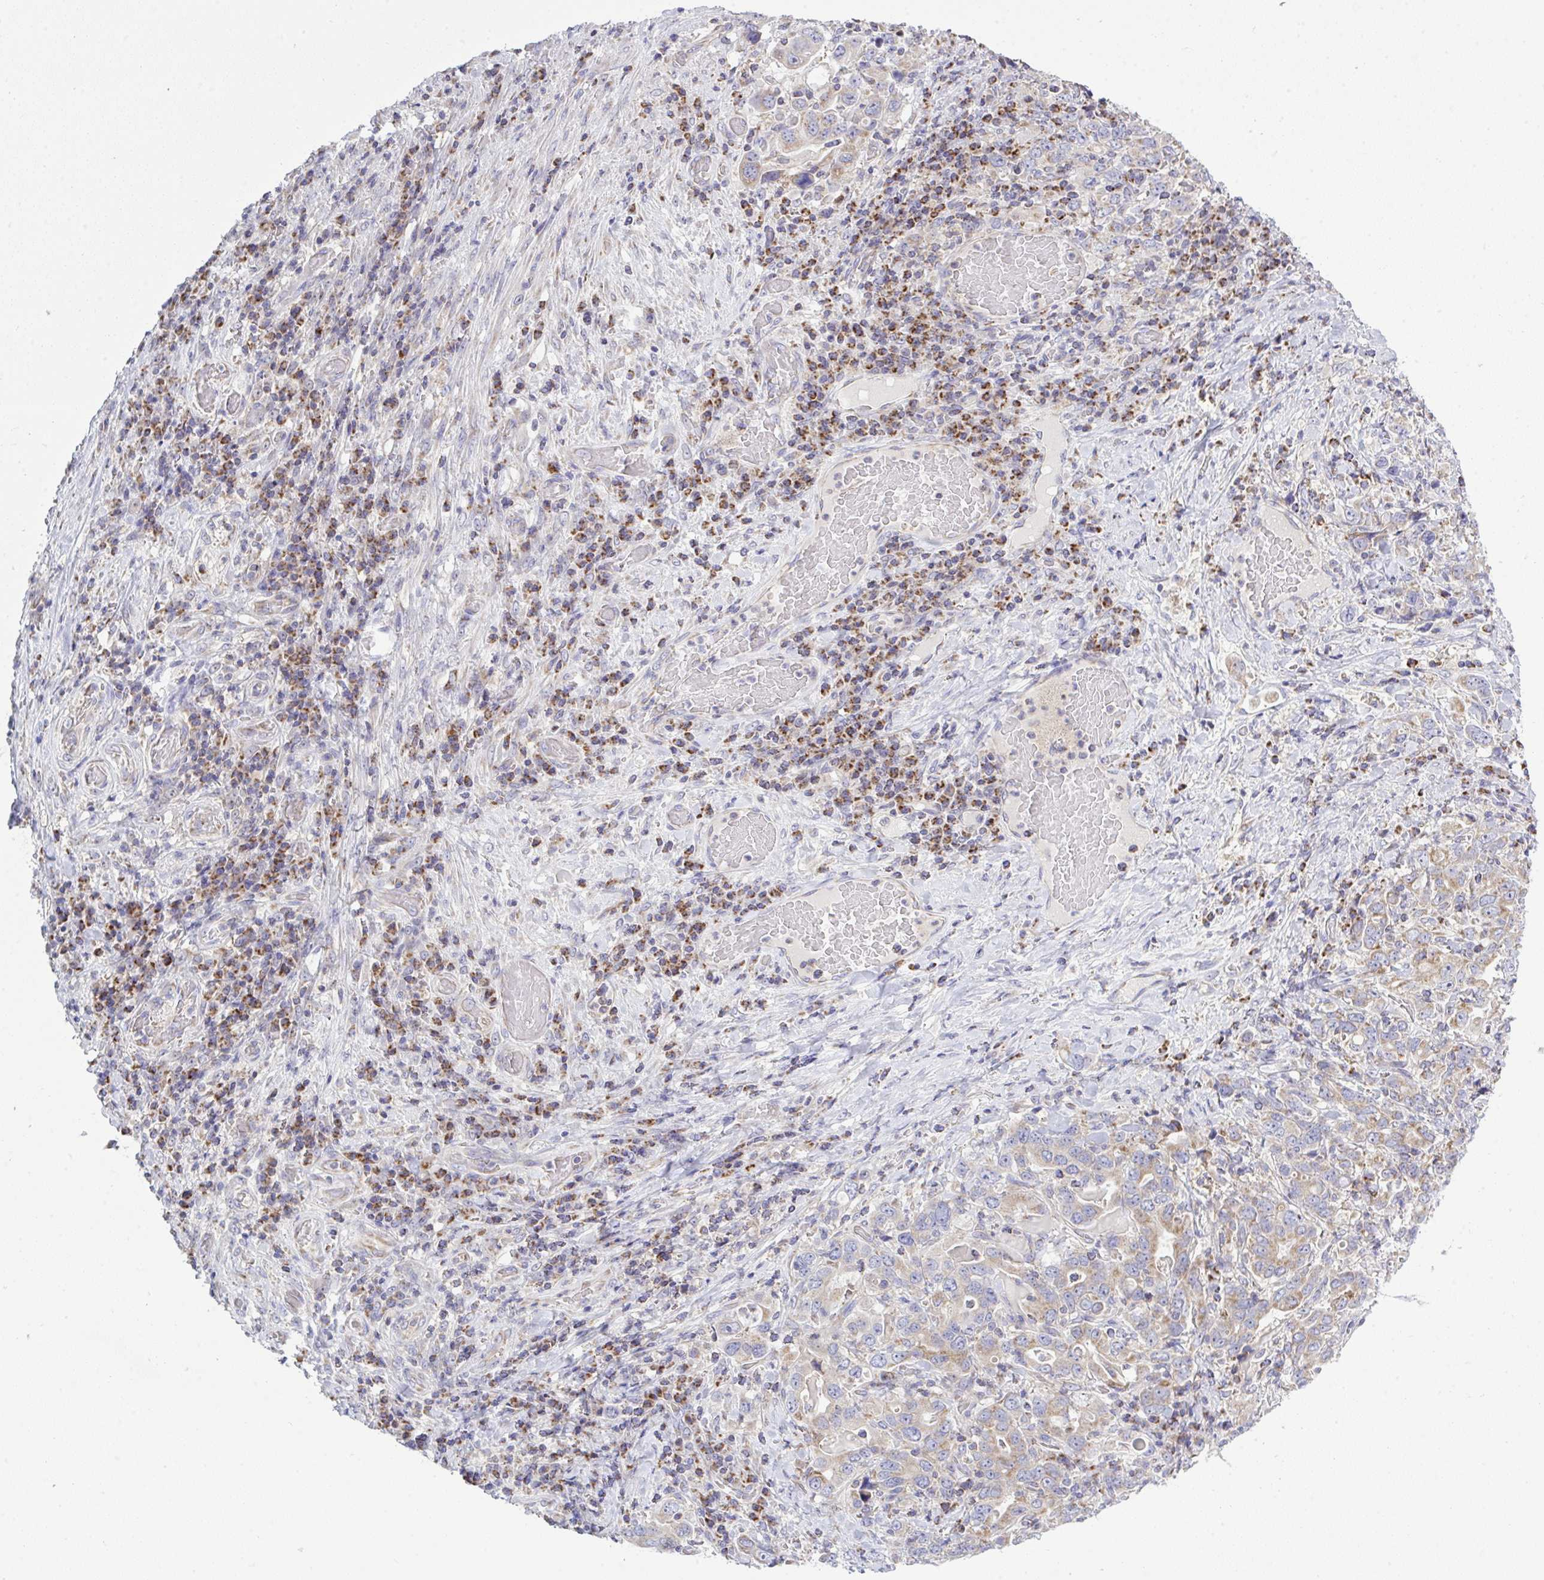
{"staining": {"intensity": "moderate", "quantity": "25%-75%", "location": "cytoplasmic/membranous"}, "tissue": "stomach cancer", "cell_type": "Tumor cells", "image_type": "cancer", "snomed": [{"axis": "morphology", "description": "Adenocarcinoma, NOS"}, {"axis": "topography", "description": "Stomach, upper"}, {"axis": "topography", "description": "Stomach"}], "caption": "A high-resolution histopathology image shows immunohistochemistry staining of adenocarcinoma (stomach), which shows moderate cytoplasmic/membranous expression in approximately 25%-75% of tumor cells.", "gene": "NDUFA7", "patient": {"sex": "male", "age": 62}}